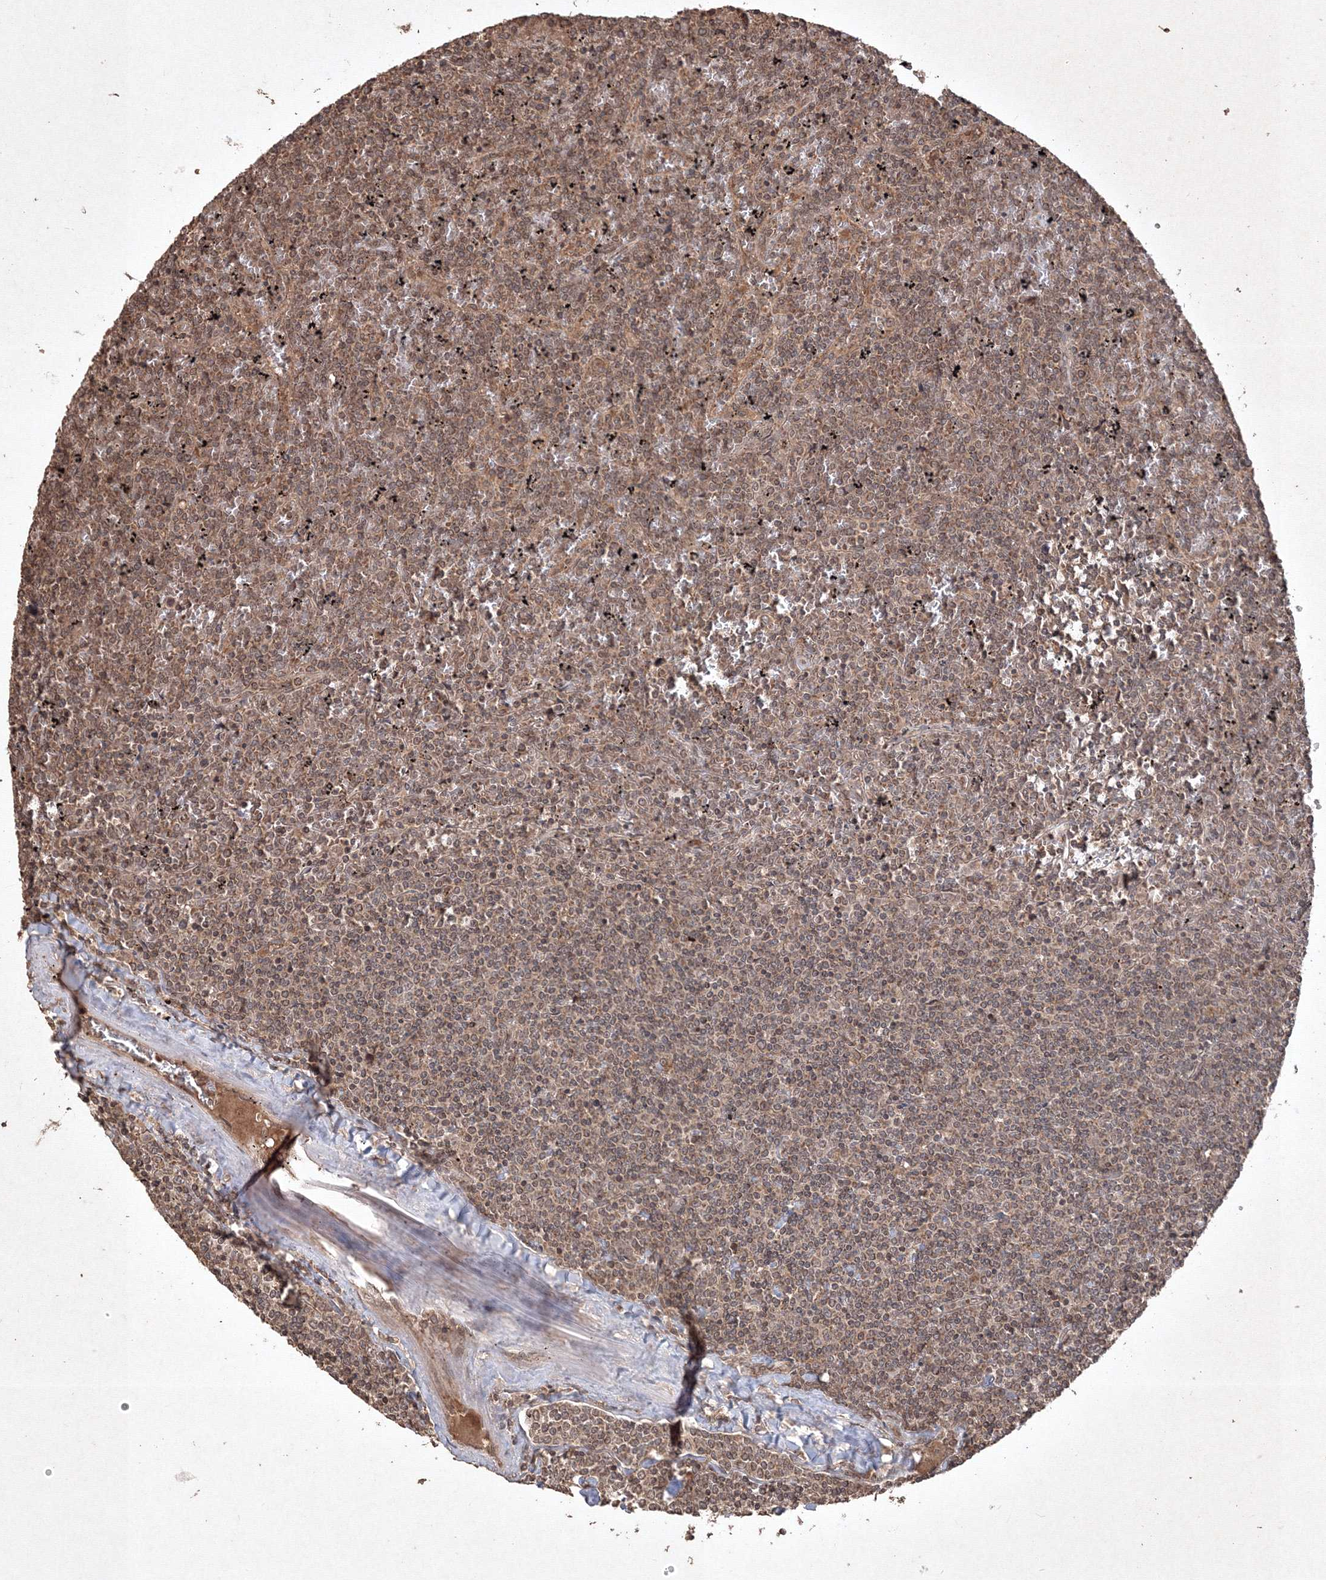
{"staining": {"intensity": "moderate", "quantity": ">75%", "location": "cytoplasmic/membranous,nuclear"}, "tissue": "lymphoma", "cell_type": "Tumor cells", "image_type": "cancer", "snomed": [{"axis": "morphology", "description": "Malignant lymphoma, non-Hodgkin's type, Low grade"}, {"axis": "topography", "description": "Spleen"}], "caption": "This is an image of immunohistochemistry (IHC) staining of low-grade malignant lymphoma, non-Hodgkin's type, which shows moderate expression in the cytoplasmic/membranous and nuclear of tumor cells.", "gene": "PELI3", "patient": {"sex": "female", "age": 19}}